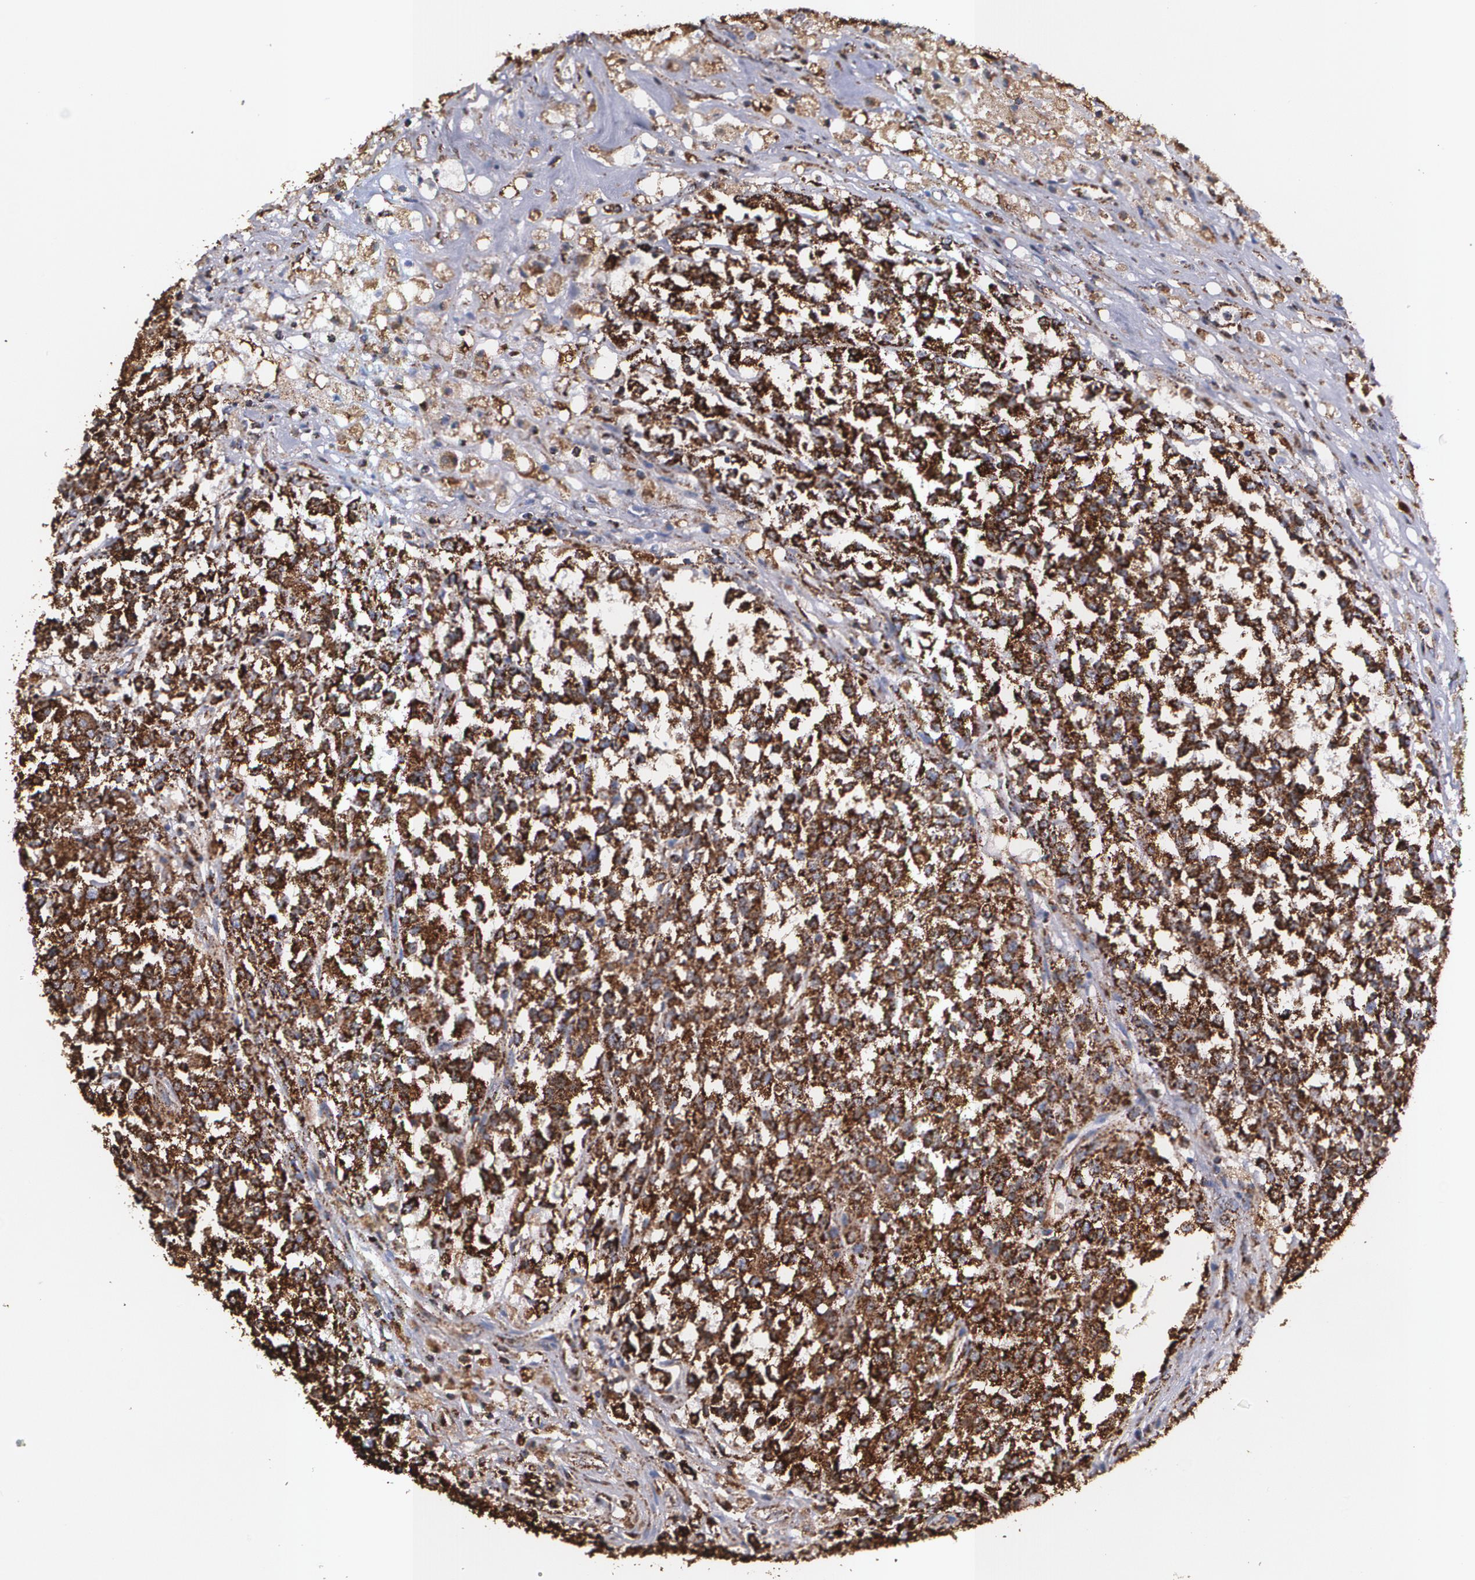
{"staining": {"intensity": "strong", "quantity": ">75%", "location": "cytoplasmic/membranous"}, "tissue": "testis cancer", "cell_type": "Tumor cells", "image_type": "cancer", "snomed": [{"axis": "morphology", "description": "Seminoma, NOS"}, {"axis": "topography", "description": "Testis"}], "caption": "Strong cytoplasmic/membranous expression is appreciated in approximately >75% of tumor cells in testis seminoma.", "gene": "HSPD1", "patient": {"sex": "male", "age": 59}}